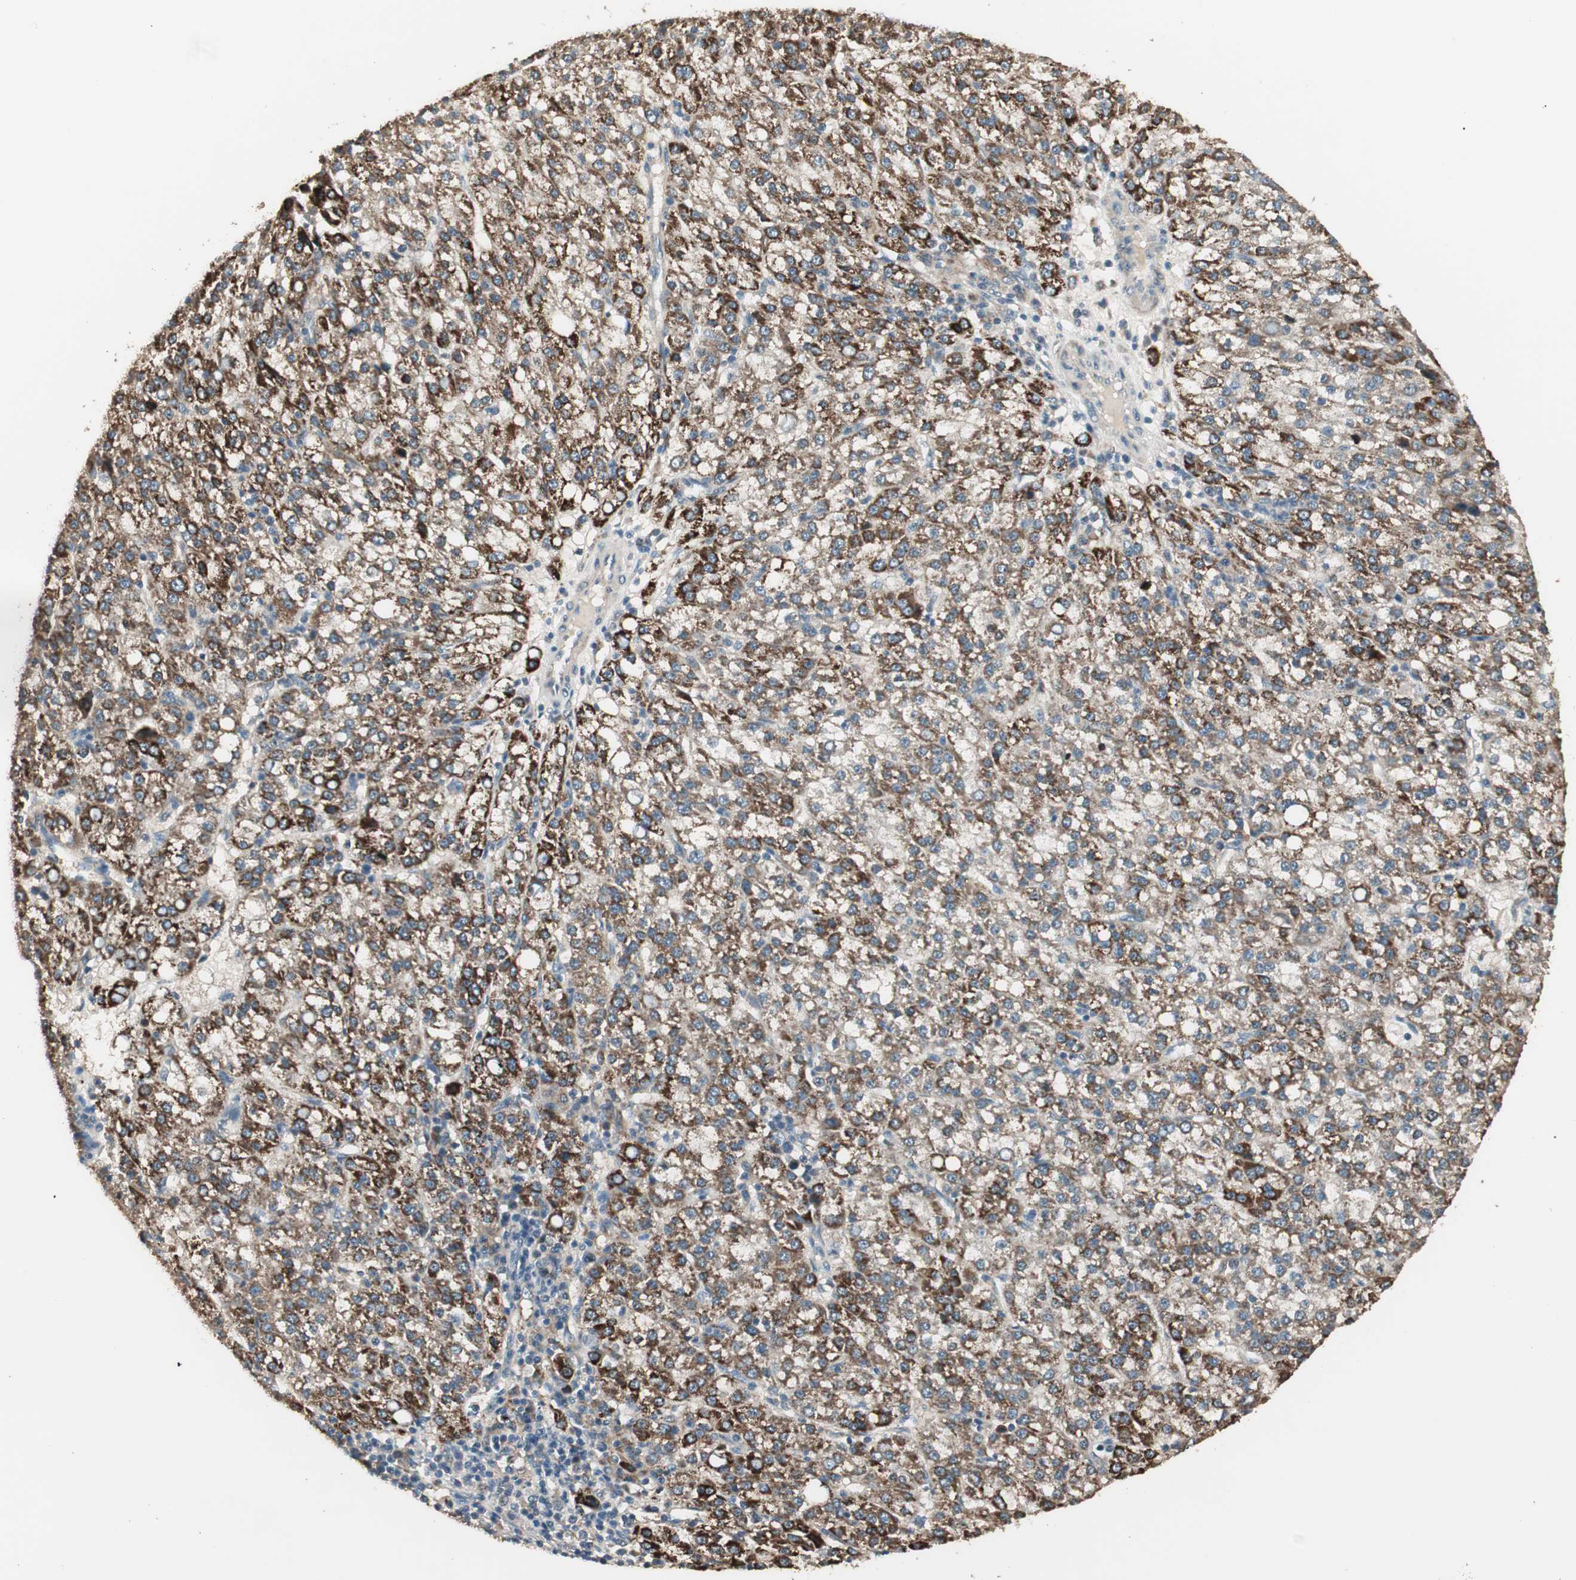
{"staining": {"intensity": "strong", "quantity": ">75%", "location": "cytoplasmic/membranous,nuclear"}, "tissue": "liver cancer", "cell_type": "Tumor cells", "image_type": "cancer", "snomed": [{"axis": "morphology", "description": "Carcinoma, Hepatocellular, NOS"}, {"axis": "topography", "description": "Liver"}], "caption": "The image demonstrates a brown stain indicating the presence of a protein in the cytoplasmic/membranous and nuclear of tumor cells in hepatocellular carcinoma (liver).", "gene": "NFRKB", "patient": {"sex": "female", "age": 58}}